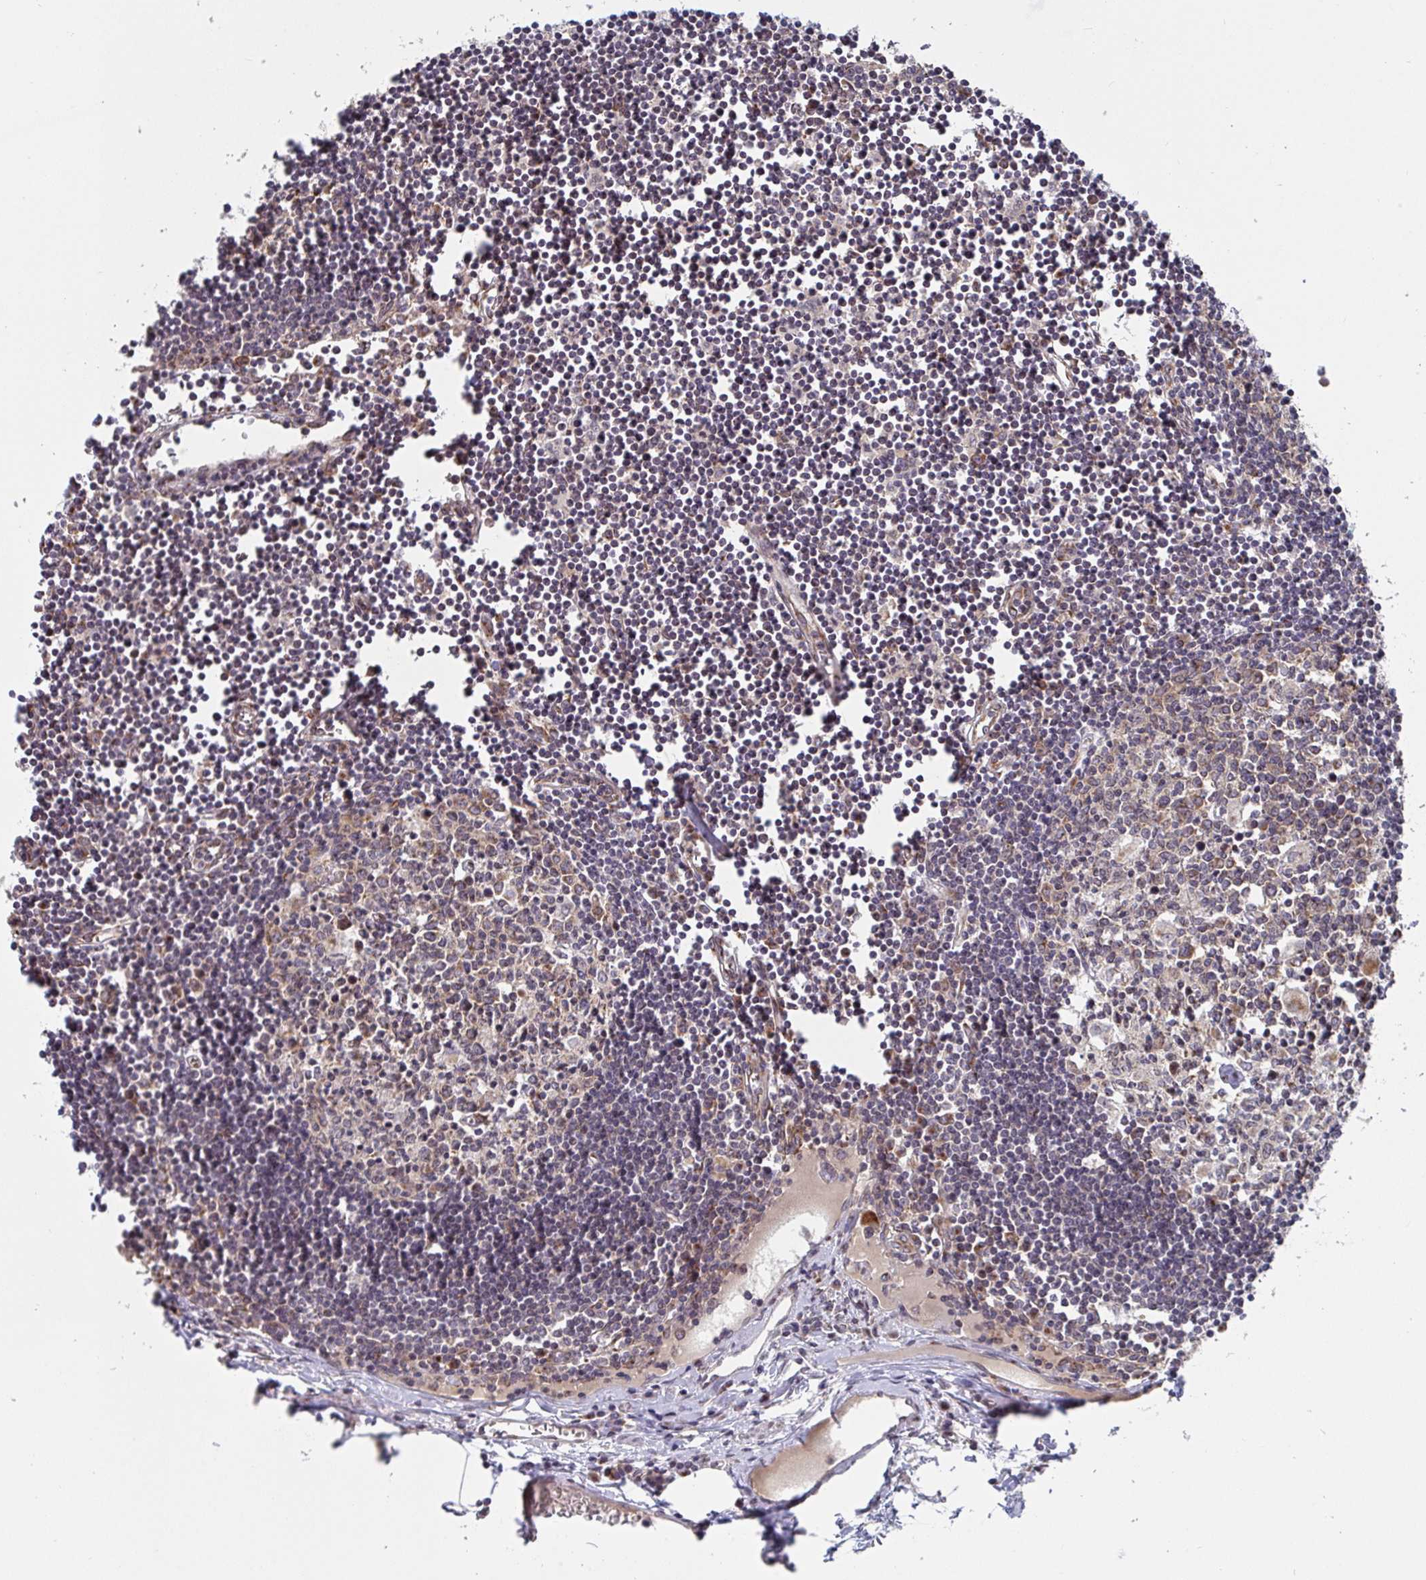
{"staining": {"intensity": "moderate", "quantity": "25%-75%", "location": "cytoplasmic/membranous"}, "tissue": "lymph node", "cell_type": "Germinal center cells", "image_type": "normal", "snomed": [{"axis": "morphology", "description": "Normal tissue, NOS"}, {"axis": "topography", "description": "Lymph node"}], "caption": "Immunohistochemical staining of benign human lymph node shows 25%-75% levels of moderate cytoplasmic/membranous protein expression in approximately 25%-75% of germinal center cells.", "gene": "ATP5MJ", "patient": {"sex": "female", "age": 65}}